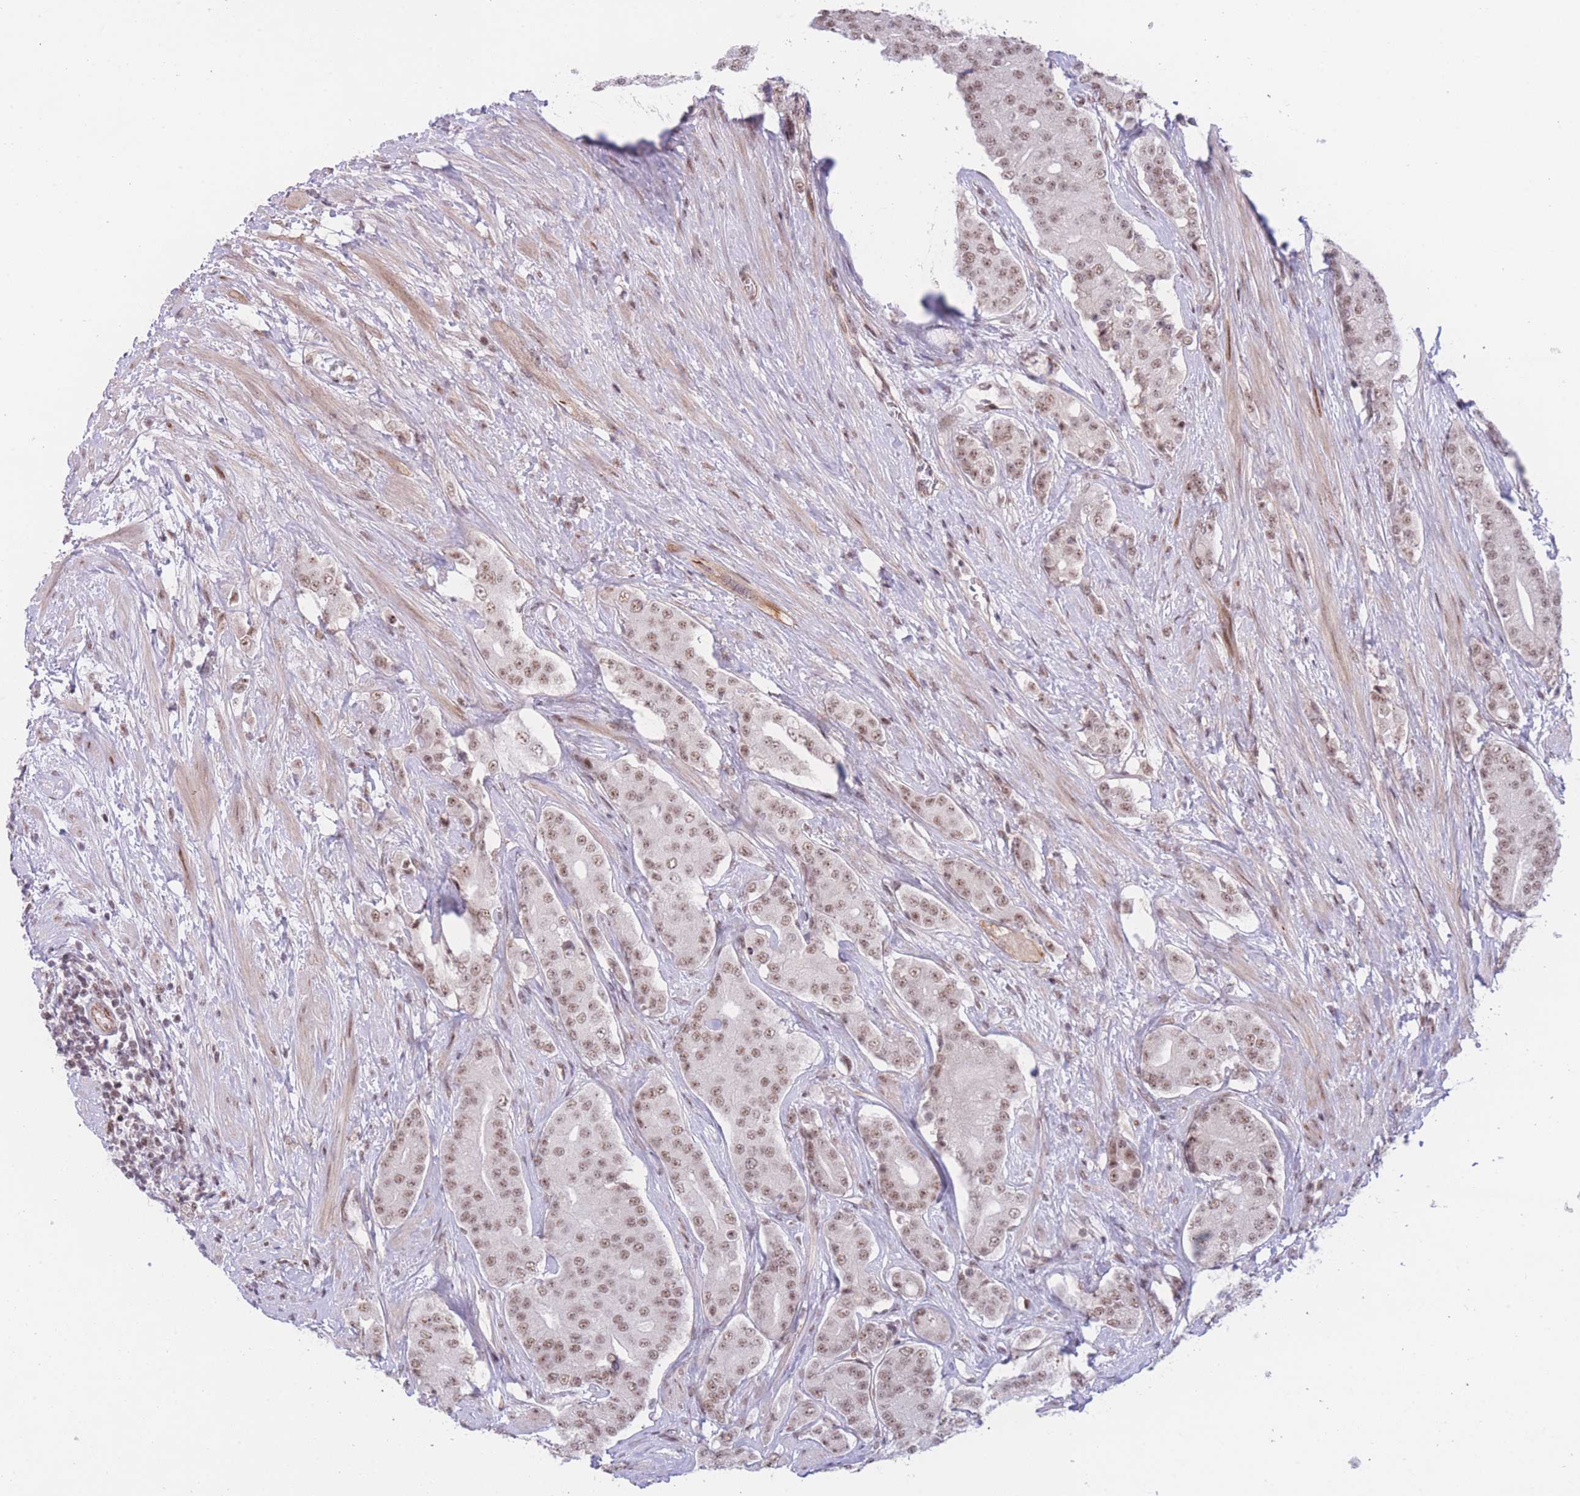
{"staining": {"intensity": "moderate", "quantity": ">75%", "location": "nuclear"}, "tissue": "prostate cancer", "cell_type": "Tumor cells", "image_type": "cancer", "snomed": [{"axis": "morphology", "description": "Adenocarcinoma, High grade"}, {"axis": "topography", "description": "Prostate"}], "caption": "Immunohistochemistry histopathology image of neoplastic tissue: prostate cancer stained using IHC exhibits medium levels of moderate protein expression localized specifically in the nuclear of tumor cells, appearing as a nuclear brown color.", "gene": "PCIF1", "patient": {"sex": "male", "age": 71}}